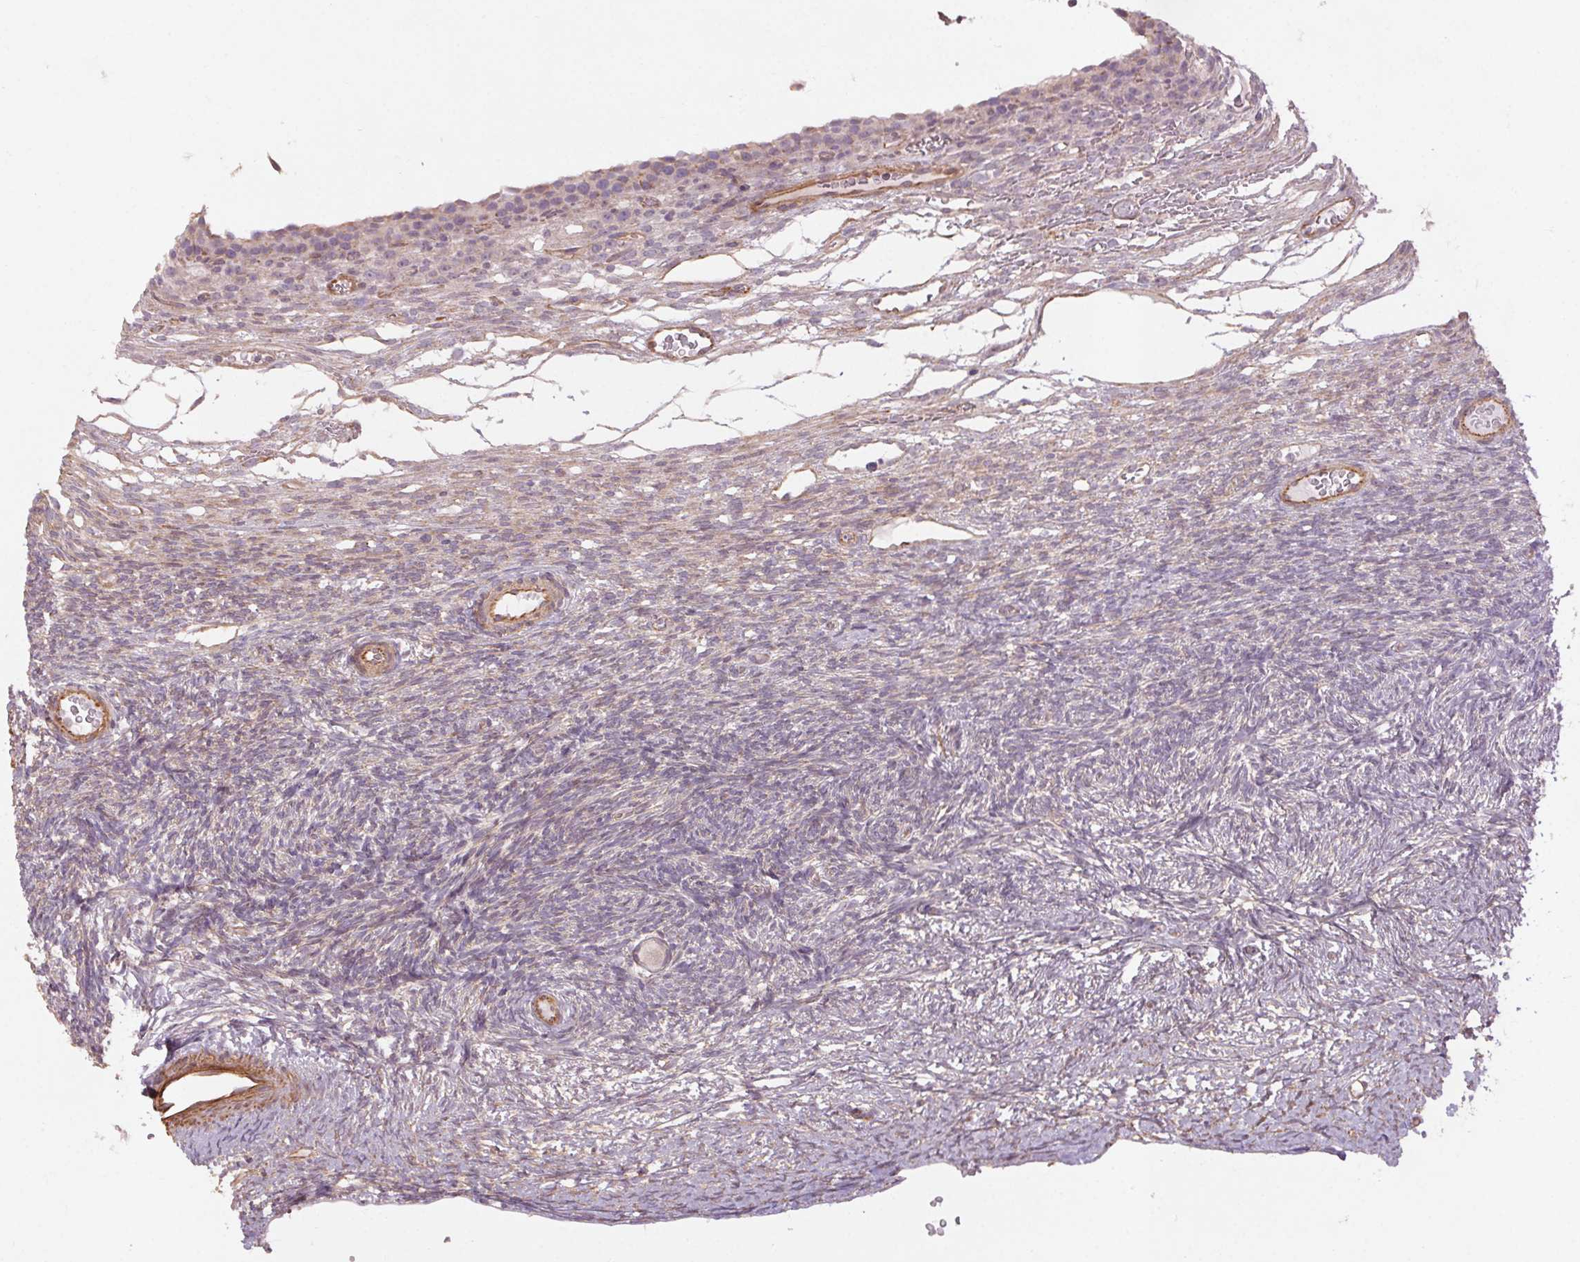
{"staining": {"intensity": "weak", "quantity": "25%-75%", "location": "cytoplasmic/membranous"}, "tissue": "ovary", "cell_type": "Follicle cells", "image_type": "normal", "snomed": [{"axis": "morphology", "description": "Normal tissue, NOS"}, {"axis": "topography", "description": "Ovary"}], "caption": "This histopathology image demonstrates immunohistochemistry staining of benign ovary, with low weak cytoplasmic/membranous staining in approximately 25%-75% of follicle cells.", "gene": "CCSER1", "patient": {"sex": "female", "age": 34}}